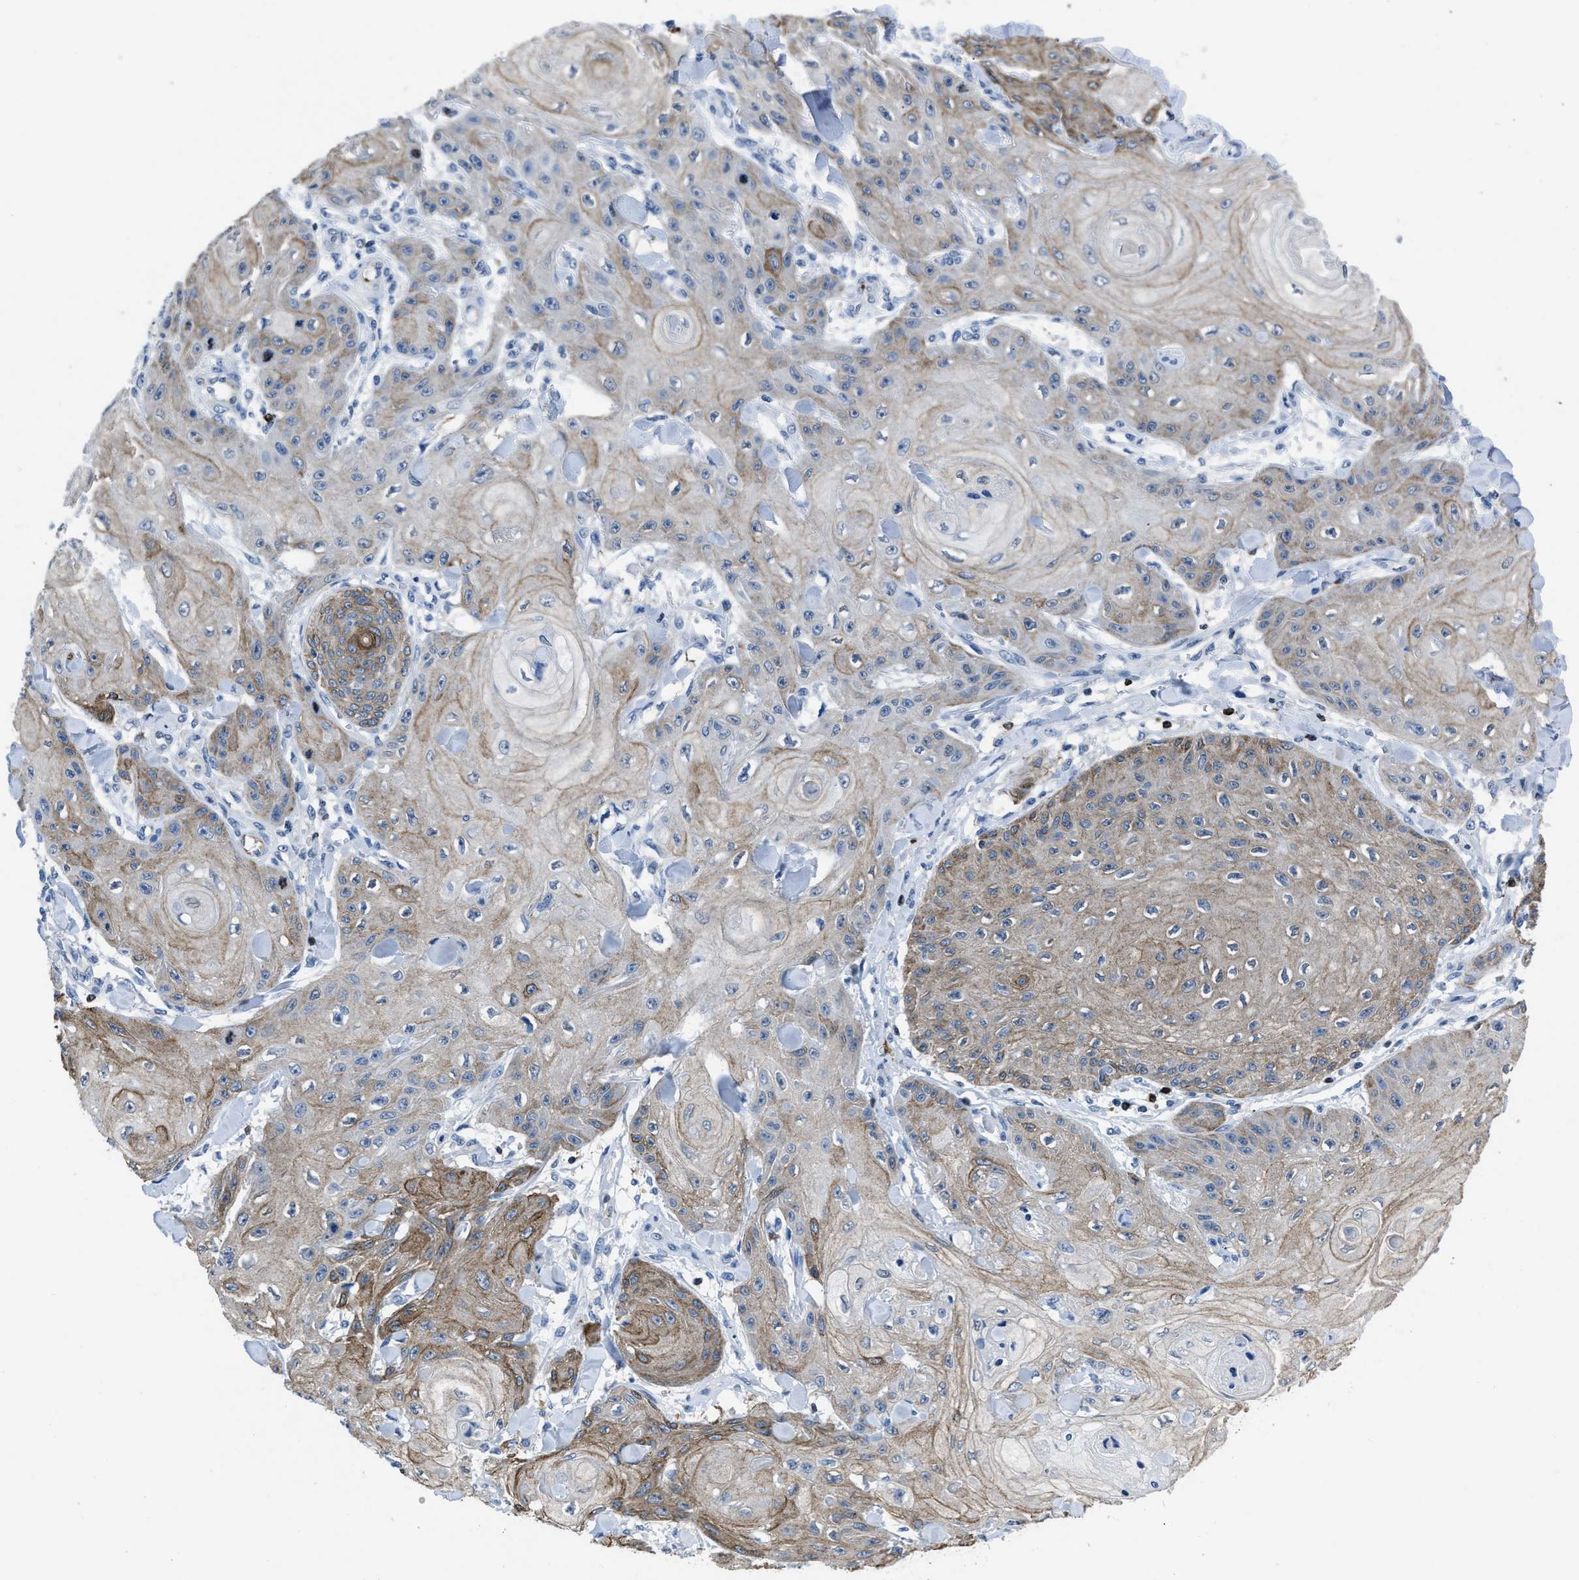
{"staining": {"intensity": "moderate", "quantity": ">75%", "location": "cytoplasmic/membranous"}, "tissue": "skin cancer", "cell_type": "Tumor cells", "image_type": "cancer", "snomed": [{"axis": "morphology", "description": "Squamous cell carcinoma, NOS"}, {"axis": "topography", "description": "Skin"}], "caption": "An immunohistochemistry (IHC) photomicrograph of neoplastic tissue is shown. Protein staining in brown labels moderate cytoplasmic/membranous positivity in squamous cell carcinoma (skin) within tumor cells.", "gene": "ITGA3", "patient": {"sex": "male", "age": 74}}